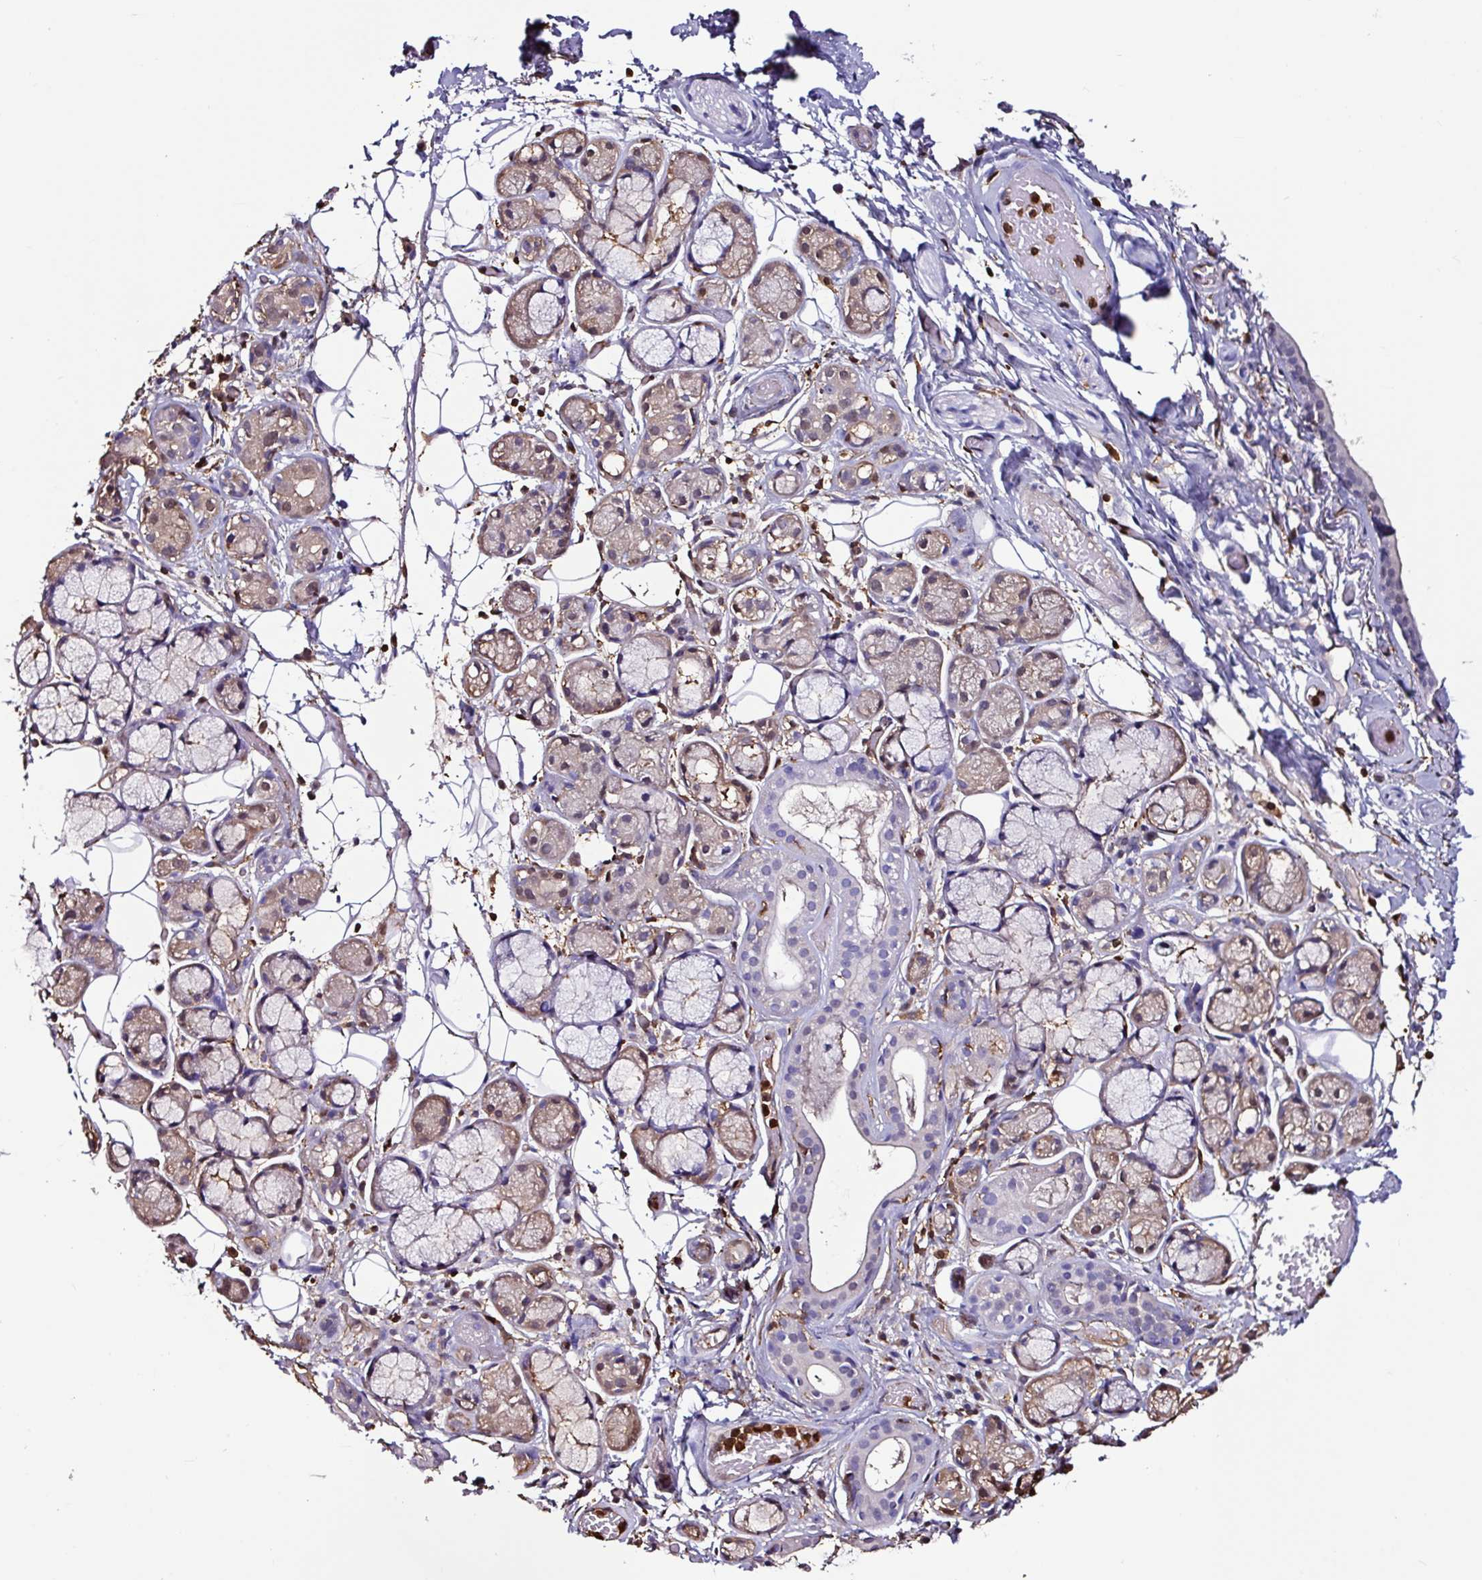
{"staining": {"intensity": "weak", "quantity": "25%-75%", "location": "cytoplasmic/membranous"}, "tissue": "salivary gland", "cell_type": "Glandular cells", "image_type": "normal", "snomed": [{"axis": "morphology", "description": "Normal tissue, NOS"}, {"axis": "topography", "description": "Salivary gland"}], "caption": "Brown immunohistochemical staining in normal salivary gland reveals weak cytoplasmic/membranous expression in about 25%-75% of glandular cells. The protein of interest is shown in brown color, while the nuclei are stained blue.", "gene": "ARHGDIB", "patient": {"sex": "male", "age": 82}}